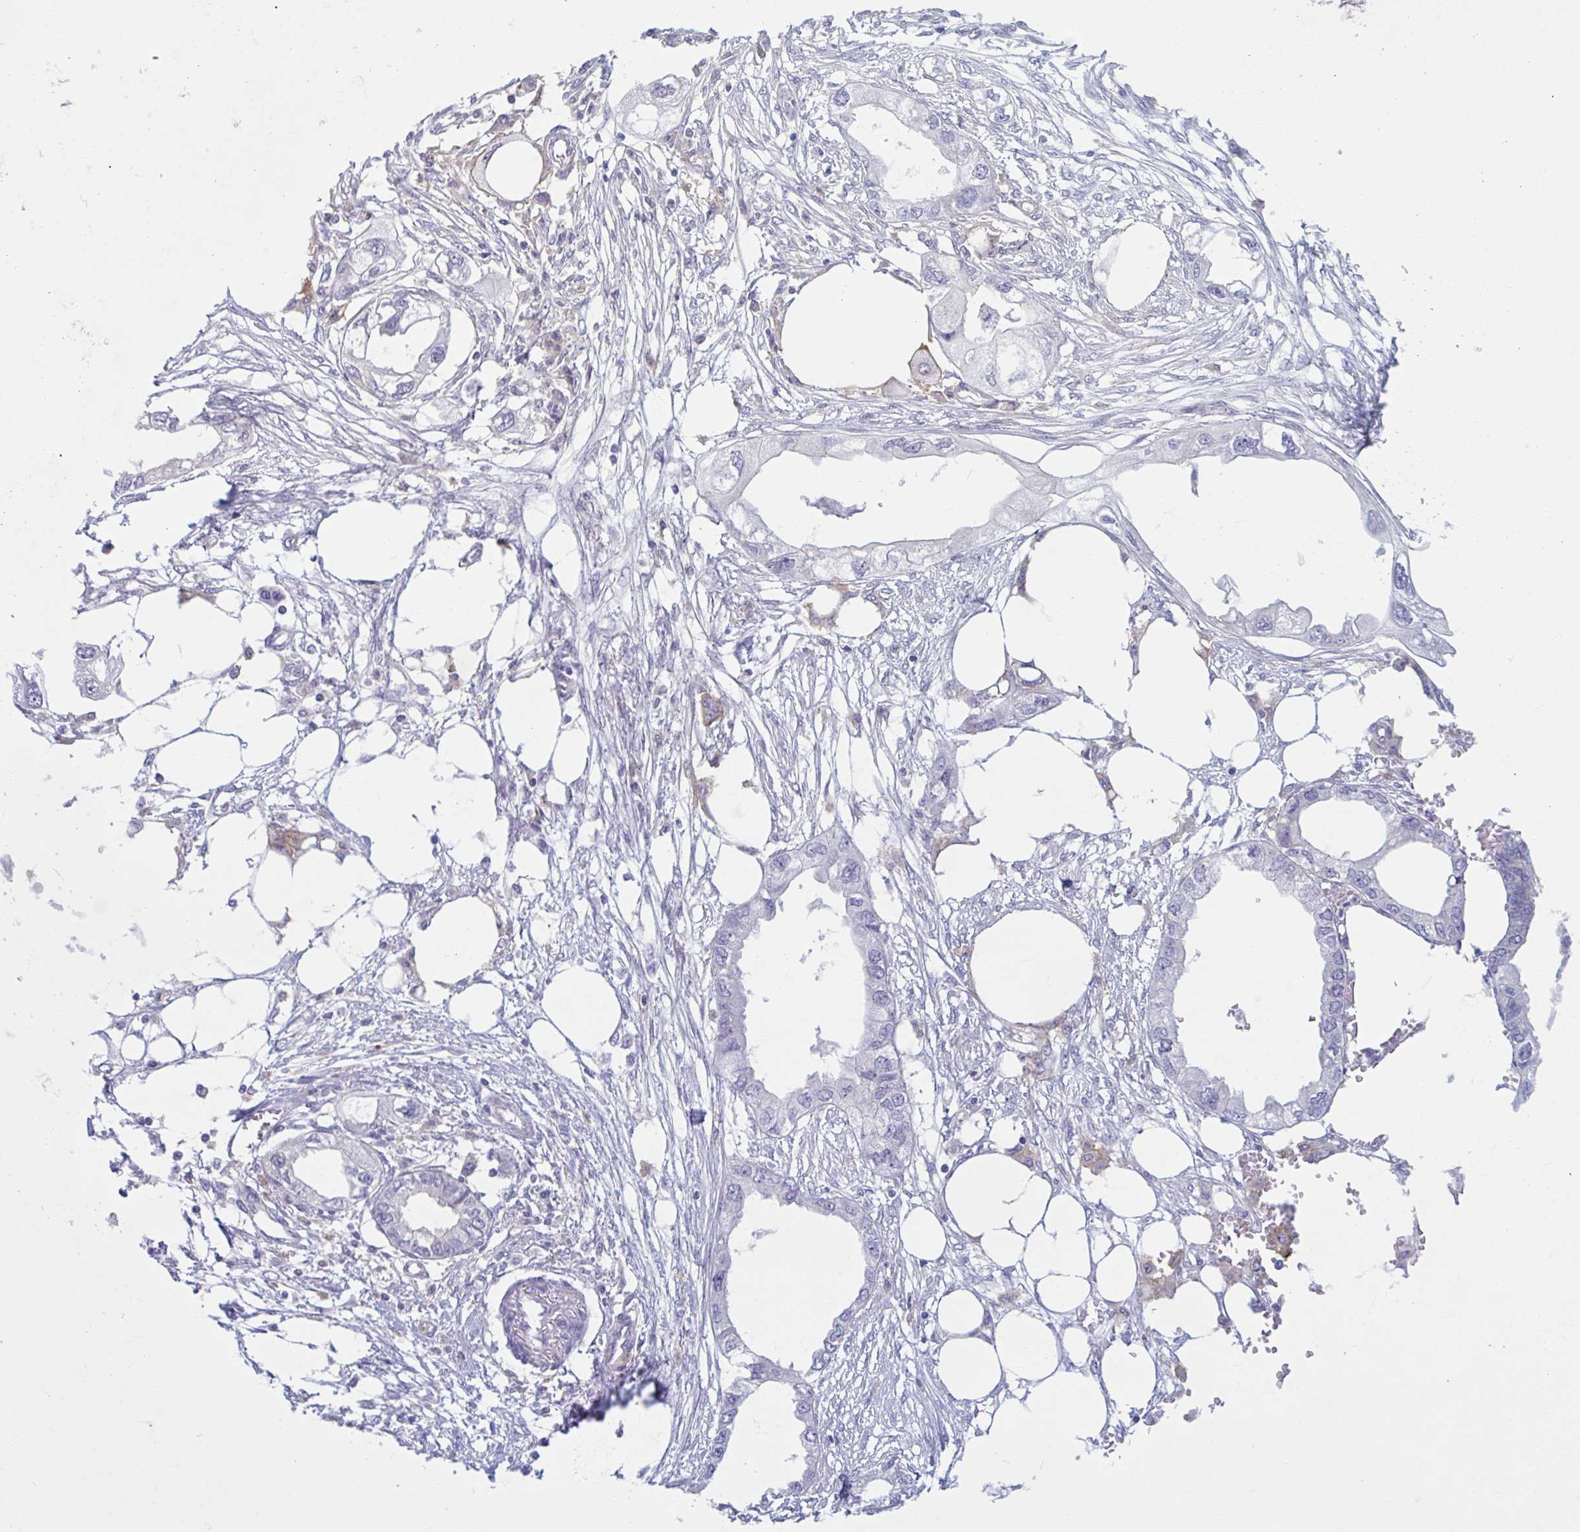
{"staining": {"intensity": "negative", "quantity": "none", "location": "none"}, "tissue": "endometrial cancer", "cell_type": "Tumor cells", "image_type": "cancer", "snomed": [{"axis": "morphology", "description": "Adenocarcinoma, NOS"}, {"axis": "morphology", "description": "Adenocarcinoma, metastatic, NOS"}, {"axis": "topography", "description": "Adipose tissue"}, {"axis": "topography", "description": "Endometrium"}], "caption": "The photomicrograph displays no significant positivity in tumor cells of endometrial cancer (adenocarcinoma).", "gene": "ADAT3", "patient": {"sex": "female", "age": 67}}